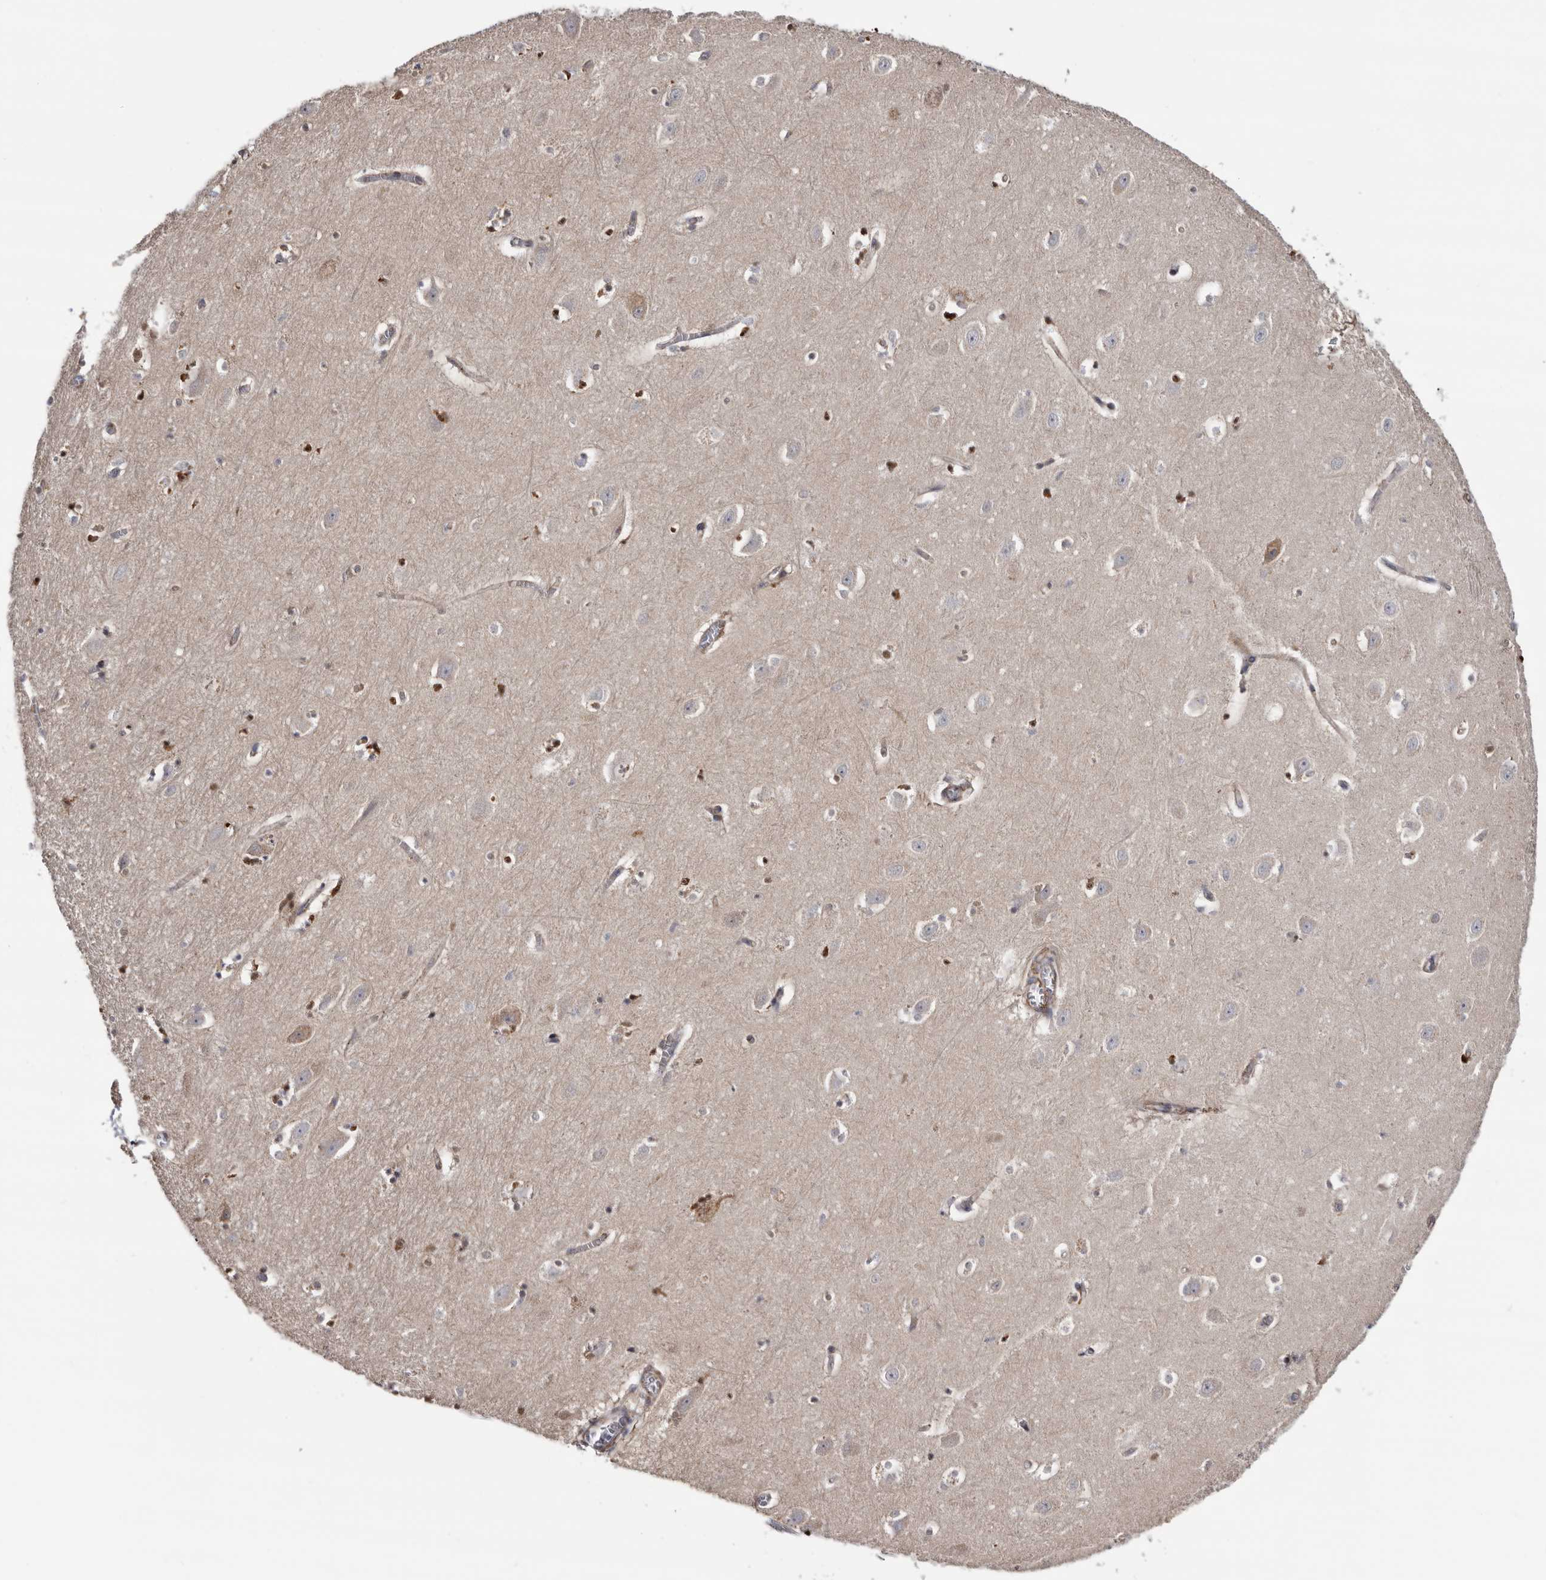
{"staining": {"intensity": "weak", "quantity": "<25%", "location": "cytoplasmic/membranous"}, "tissue": "hippocampus", "cell_type": "Glial cells", "image_type": "normal", "snomed": [{"axis": "morphology", "description": "Normal tissue, NOS"}, {"axis": "topography", "description": "Hippocampus"}], "caption": "Immunohistochemical staining of unremarkable human hippocampus demonstrates no significant positivity in glial cells.", "gene": "ARMCX2", "patient": {"sex": "female", "age": 64}}